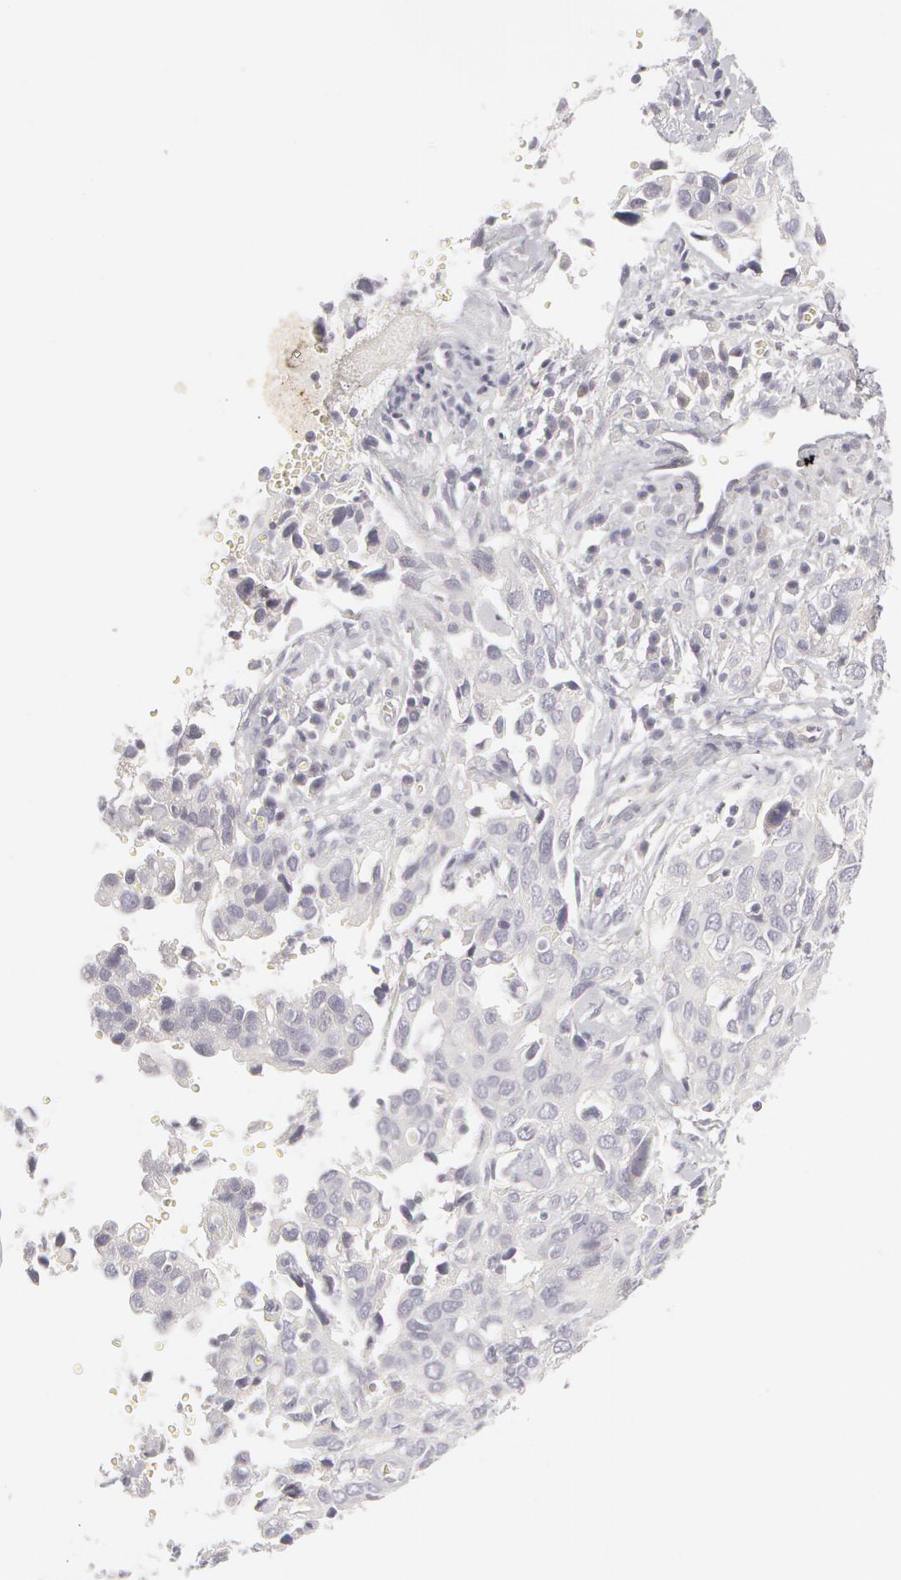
{"staining": {"intensity": "negative", "quantity": "none", "location": "none"}, "tissue": "cervical cancer", "cell_type": "Tumor cells", "image_type": "cancer", "snomed": [{"axis": "morphology", "description": "Normal tissue, NOS"}, {"axis": "morphology", "description": "Squamous cell carcinoma, NOS"}, {"axis": "topography", "description": "Cervix"}], "caption": "This is an immunohistochemistry micrograph of squamous cell carcinoma (cervical). There is no positivity in tumor cells.", "gene": "ABCB1", "patient": {"sex": "female", "age": 45}}